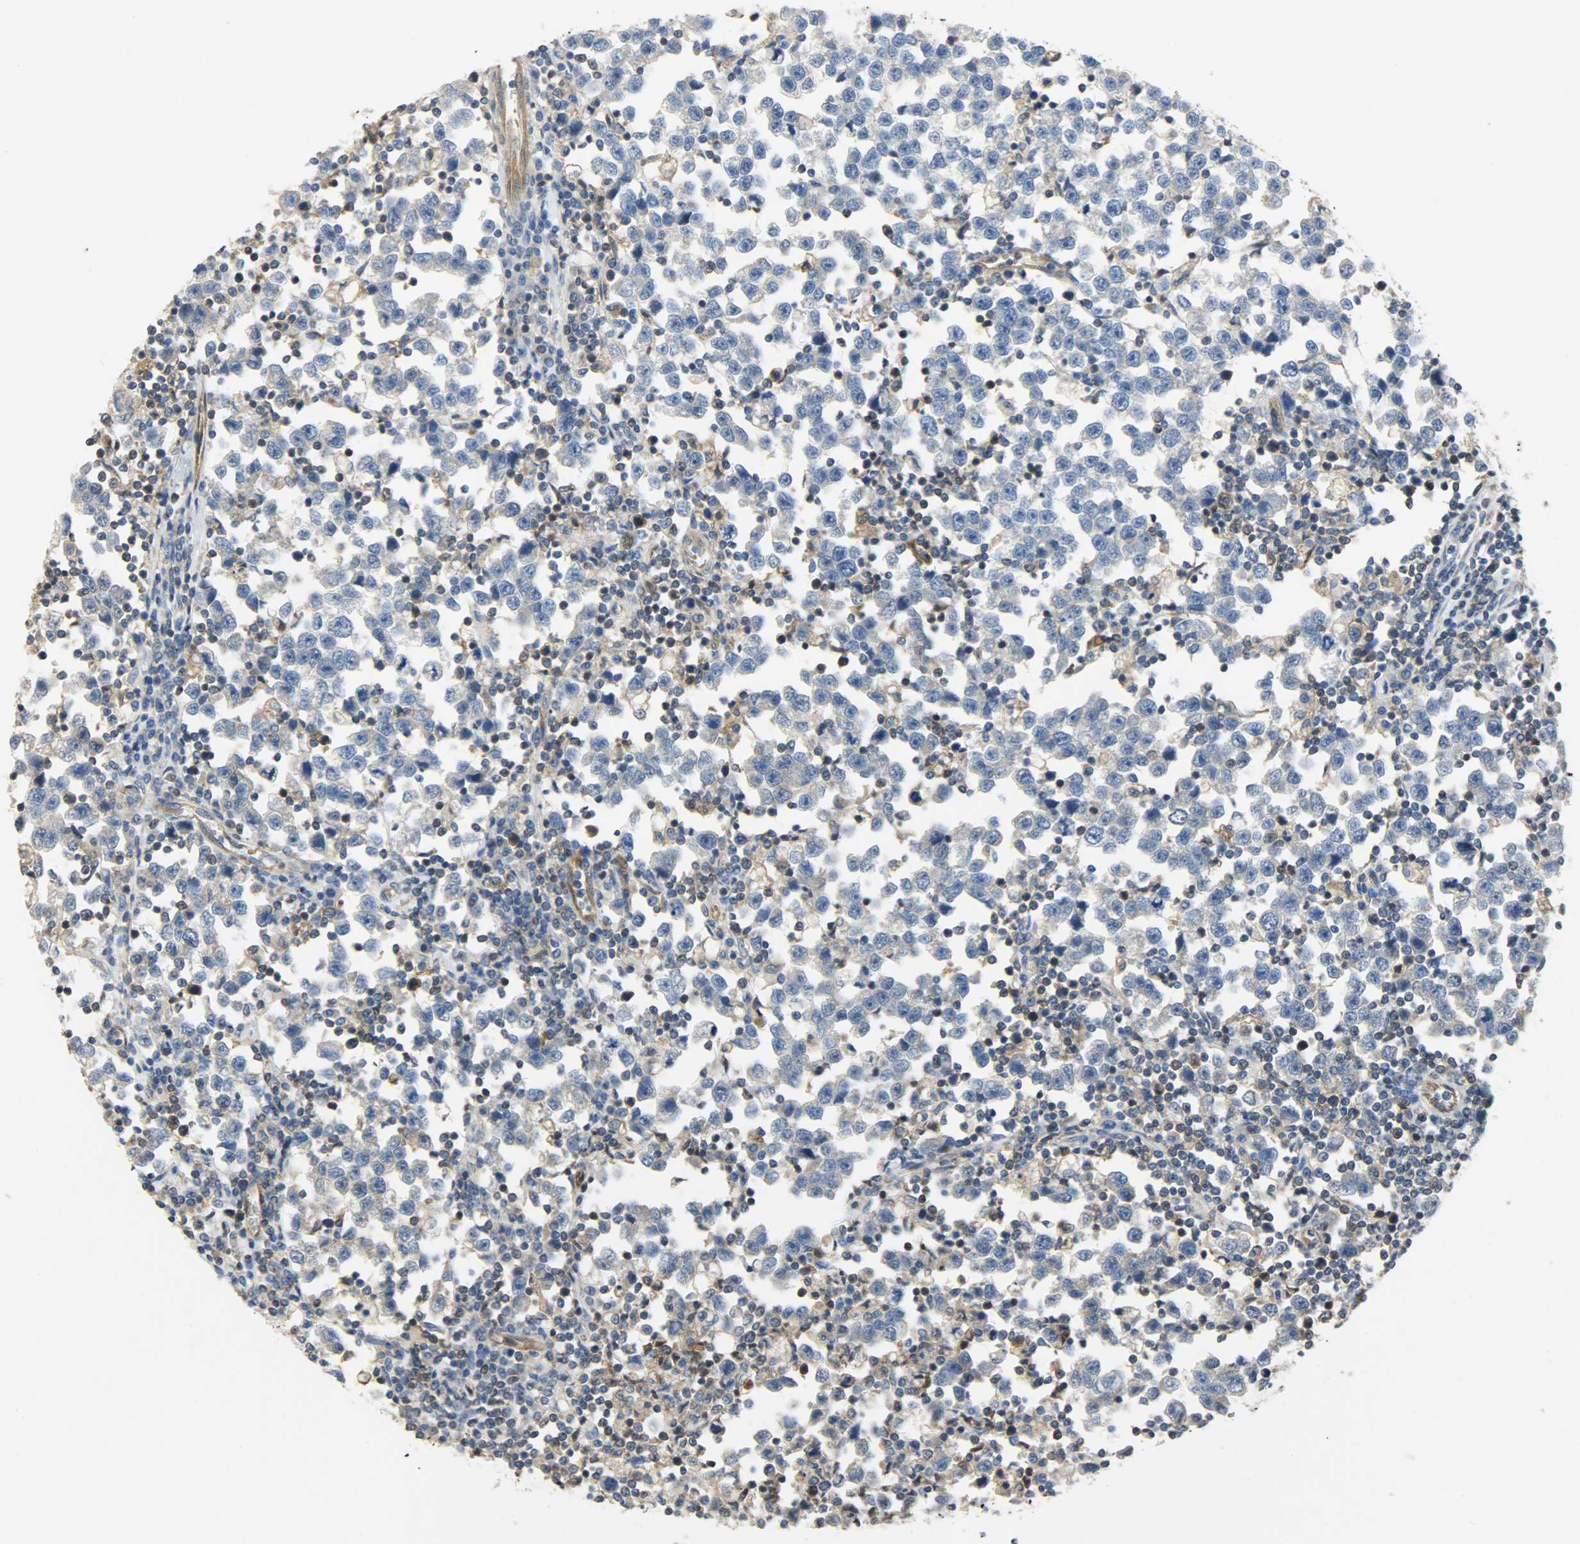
{"staining": {"intensity": "negative", "quantity": "none", "location": "none"}, "tissue": "testis cancer", "cell_type": "Tumor cells", "image_type": "cancer", "snomed": [{"axis": "morphology", "description": "Seminoma, NOS"}, {"axis": "topography", "description": "Testis"}], "caption": "The micrograph reveals no staining of tumor cells in testis cancer (seminoma). (DAB (3,3'-diaminobenzidine) immunohistochemistry with hematoxylin counter stain).", "gene": "TRIM21", "patient": {"sex": "male", "age": 43}}